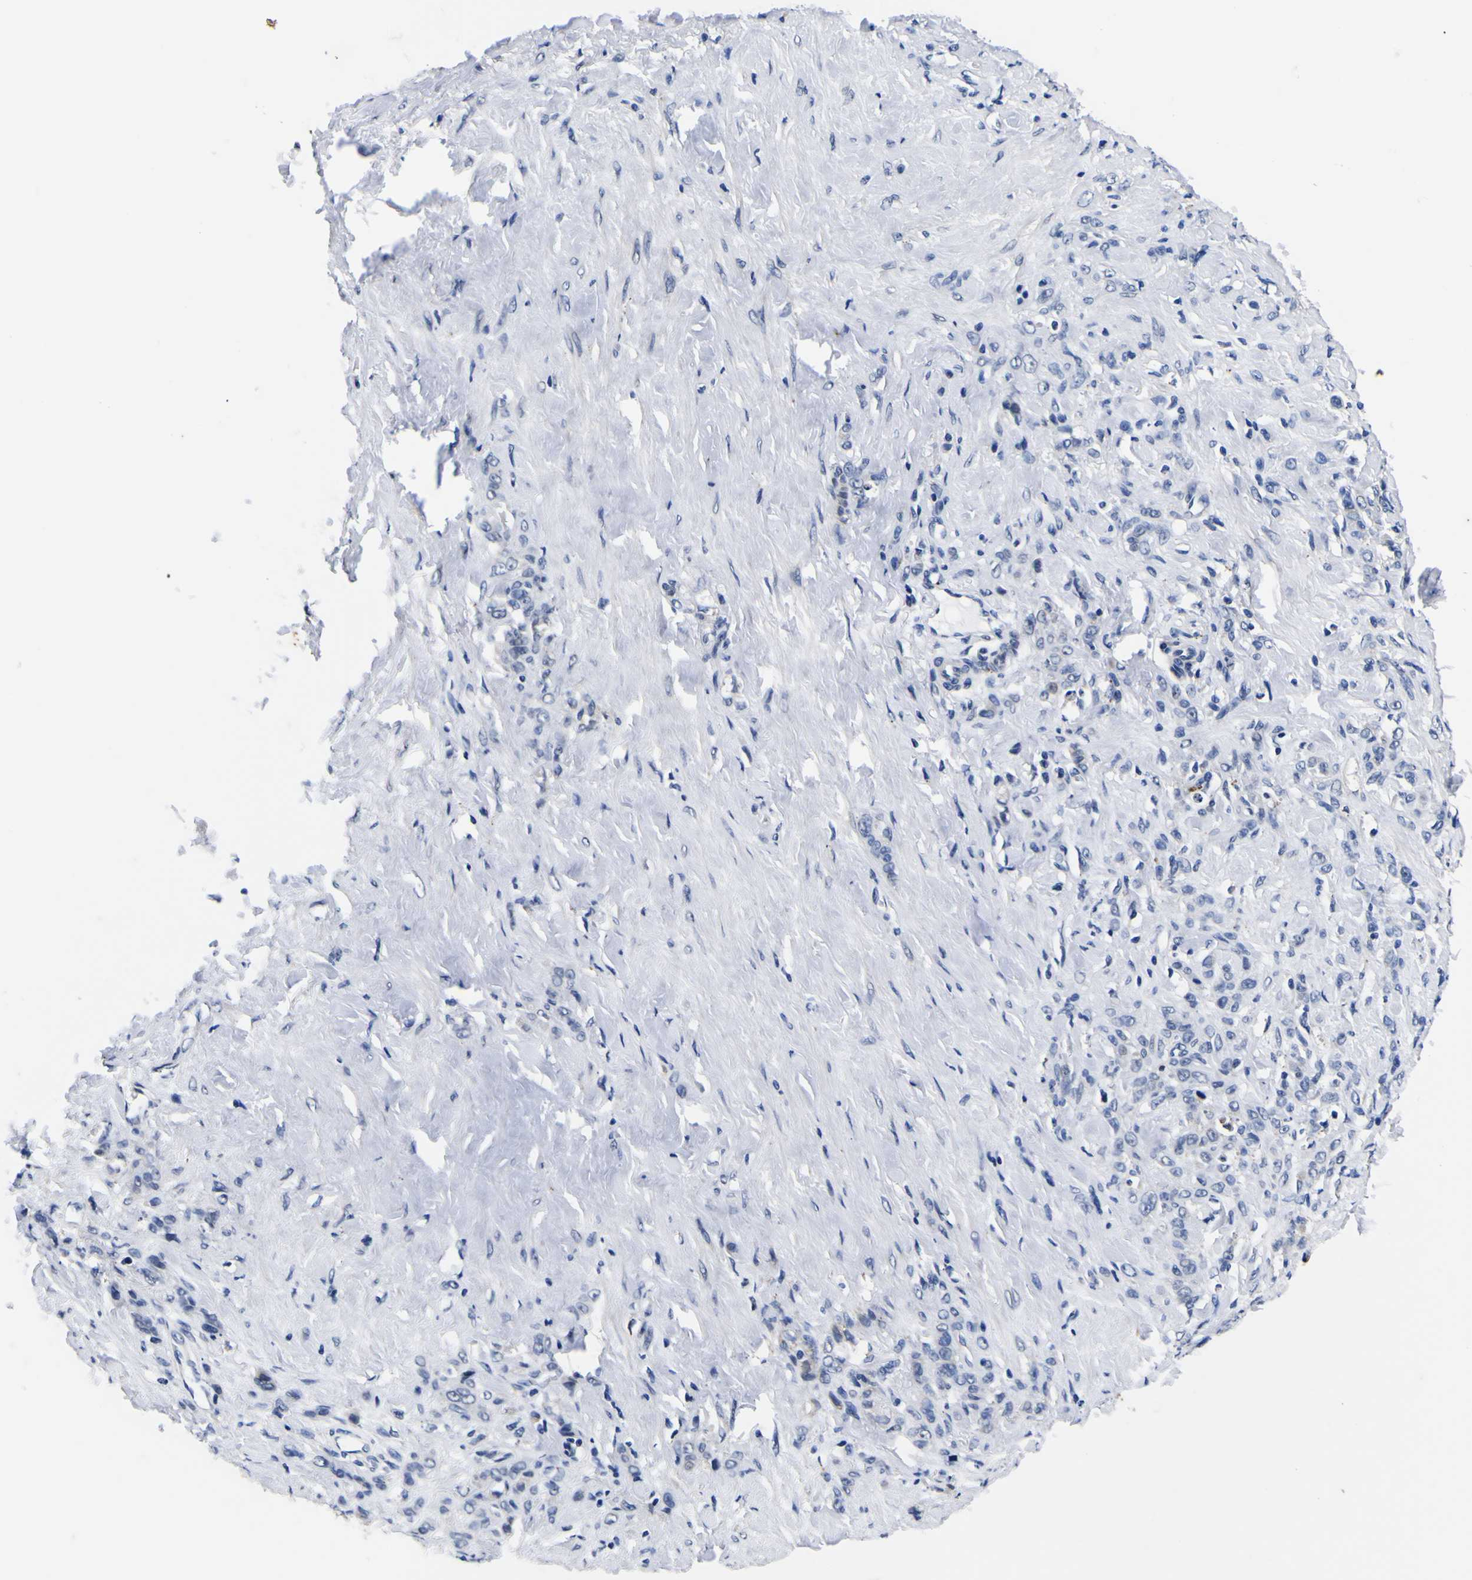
{"staining": {"intensity": "negative", "quantity": "none", "location": "none"}, "tissue": "stomach cancer", "cell_type": "Tumor cells", "image_type": "cancer", "snomed": [{"axis": "morphology", "description": "Adenocarcinoma, NOS"}, {"axis": "topography", "description": "Stomach"}], "caption": "The image shows no staining of tumor cells in stomach cancer.", "gene": "IGFLR1", "patient": {"sex": "male", "age": 82}}